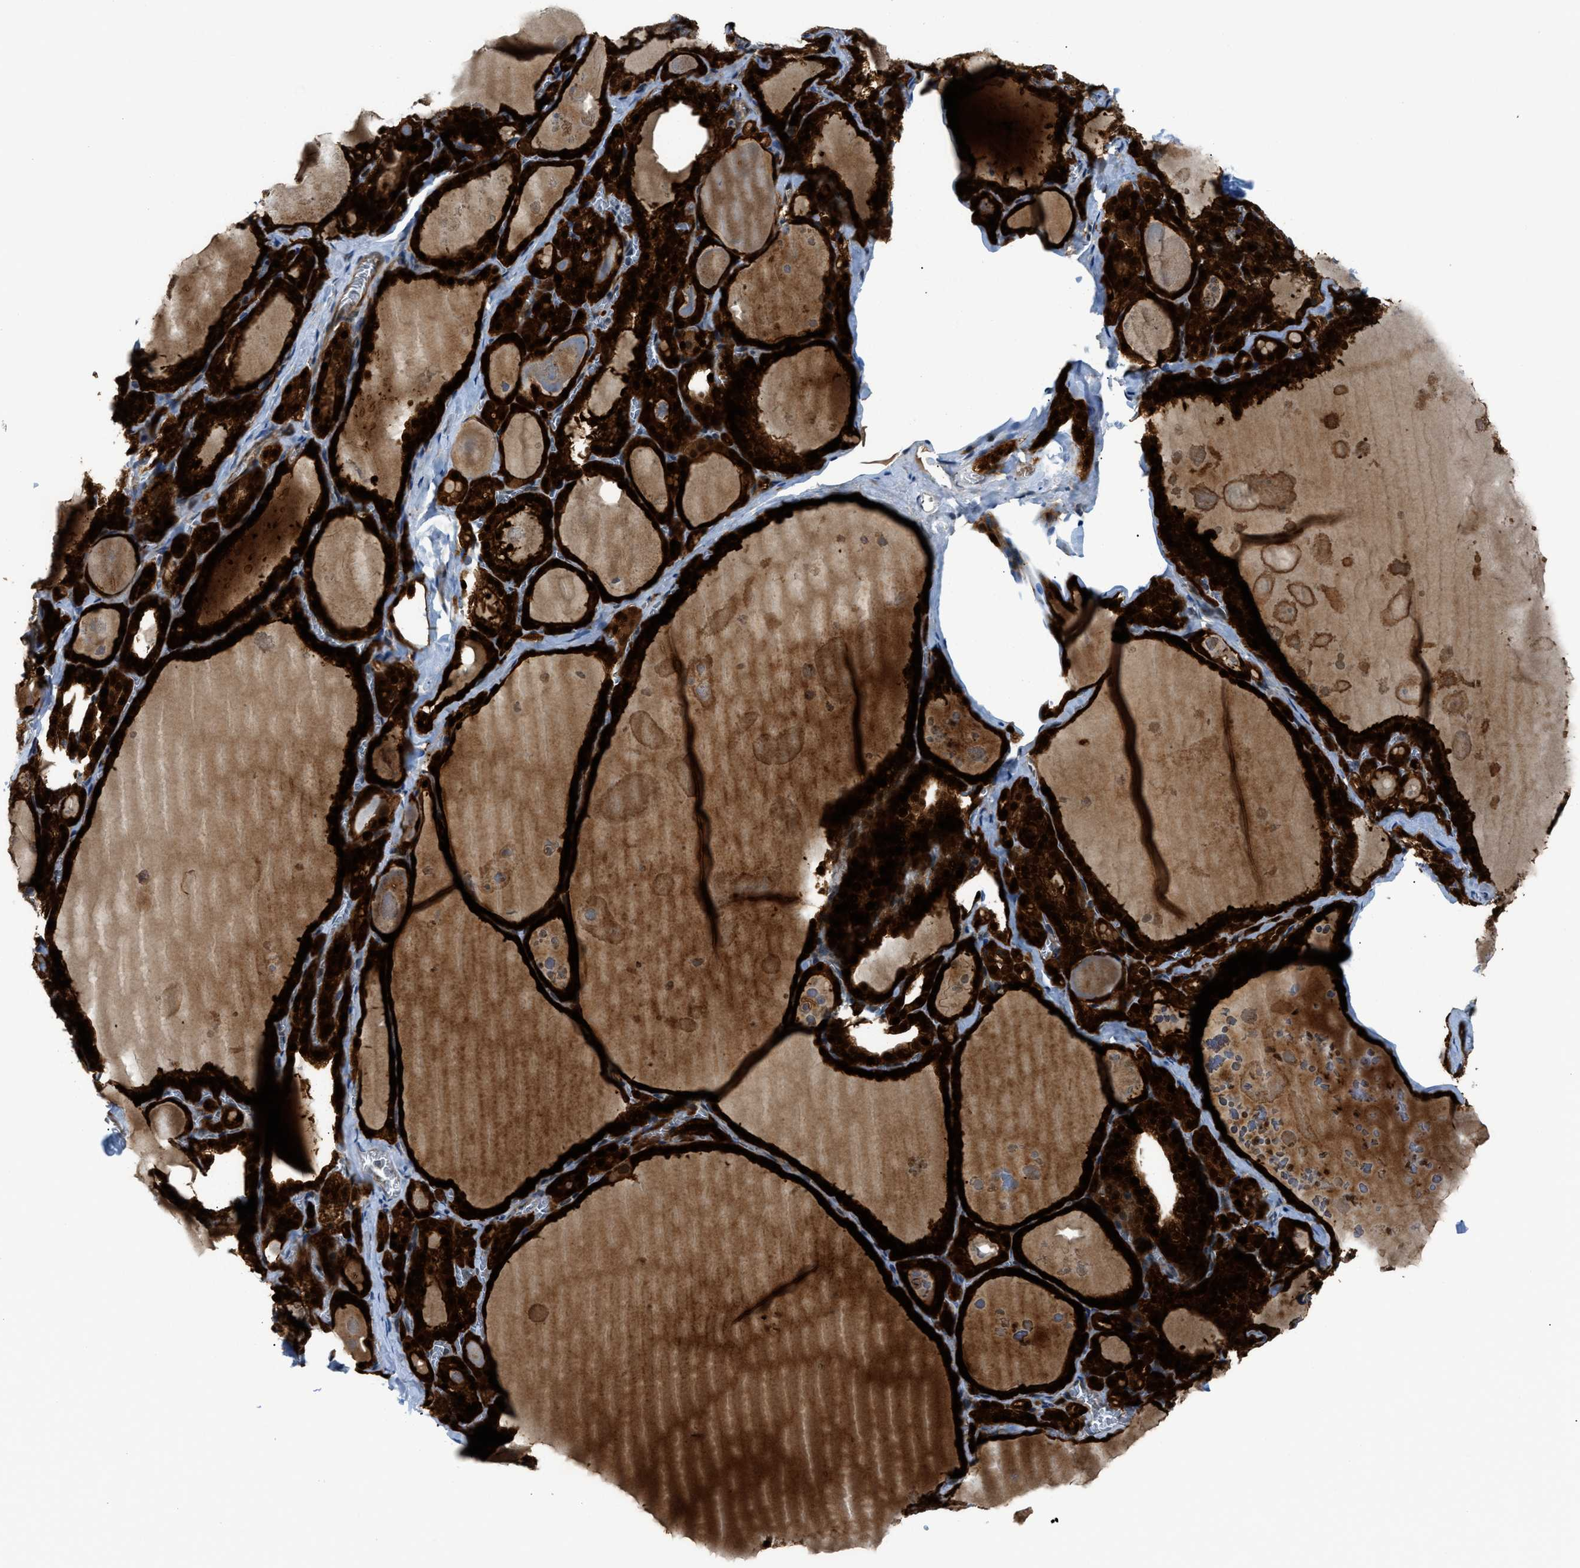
{"staining": {"intensity": "strong", "quantity": ">75%", "location": "cytoplasmic/membranous,nuclear"}, "tissue": "thyroid gland", "cell_type": "Glandular cells", "image_type": "normal", "snomed": [{"axis": "morphology", "description": "Normal tissue, NOS"}, {"axis": "topography", "description": "Thyroid gland"}], "caption": "Immunohistochemistry micrograph of benign thyroid gland: thyroid gland stained using immunohistochemistry displays high levels of strong protein expression localized specifically in the cytoplasmic/membranous,nuclear of glandular cells, appearing as a cytoplasmic/membranous,nuclear brown color.", "gene": "TRAK2", "patient": {"sex": "male", "age": 56}}